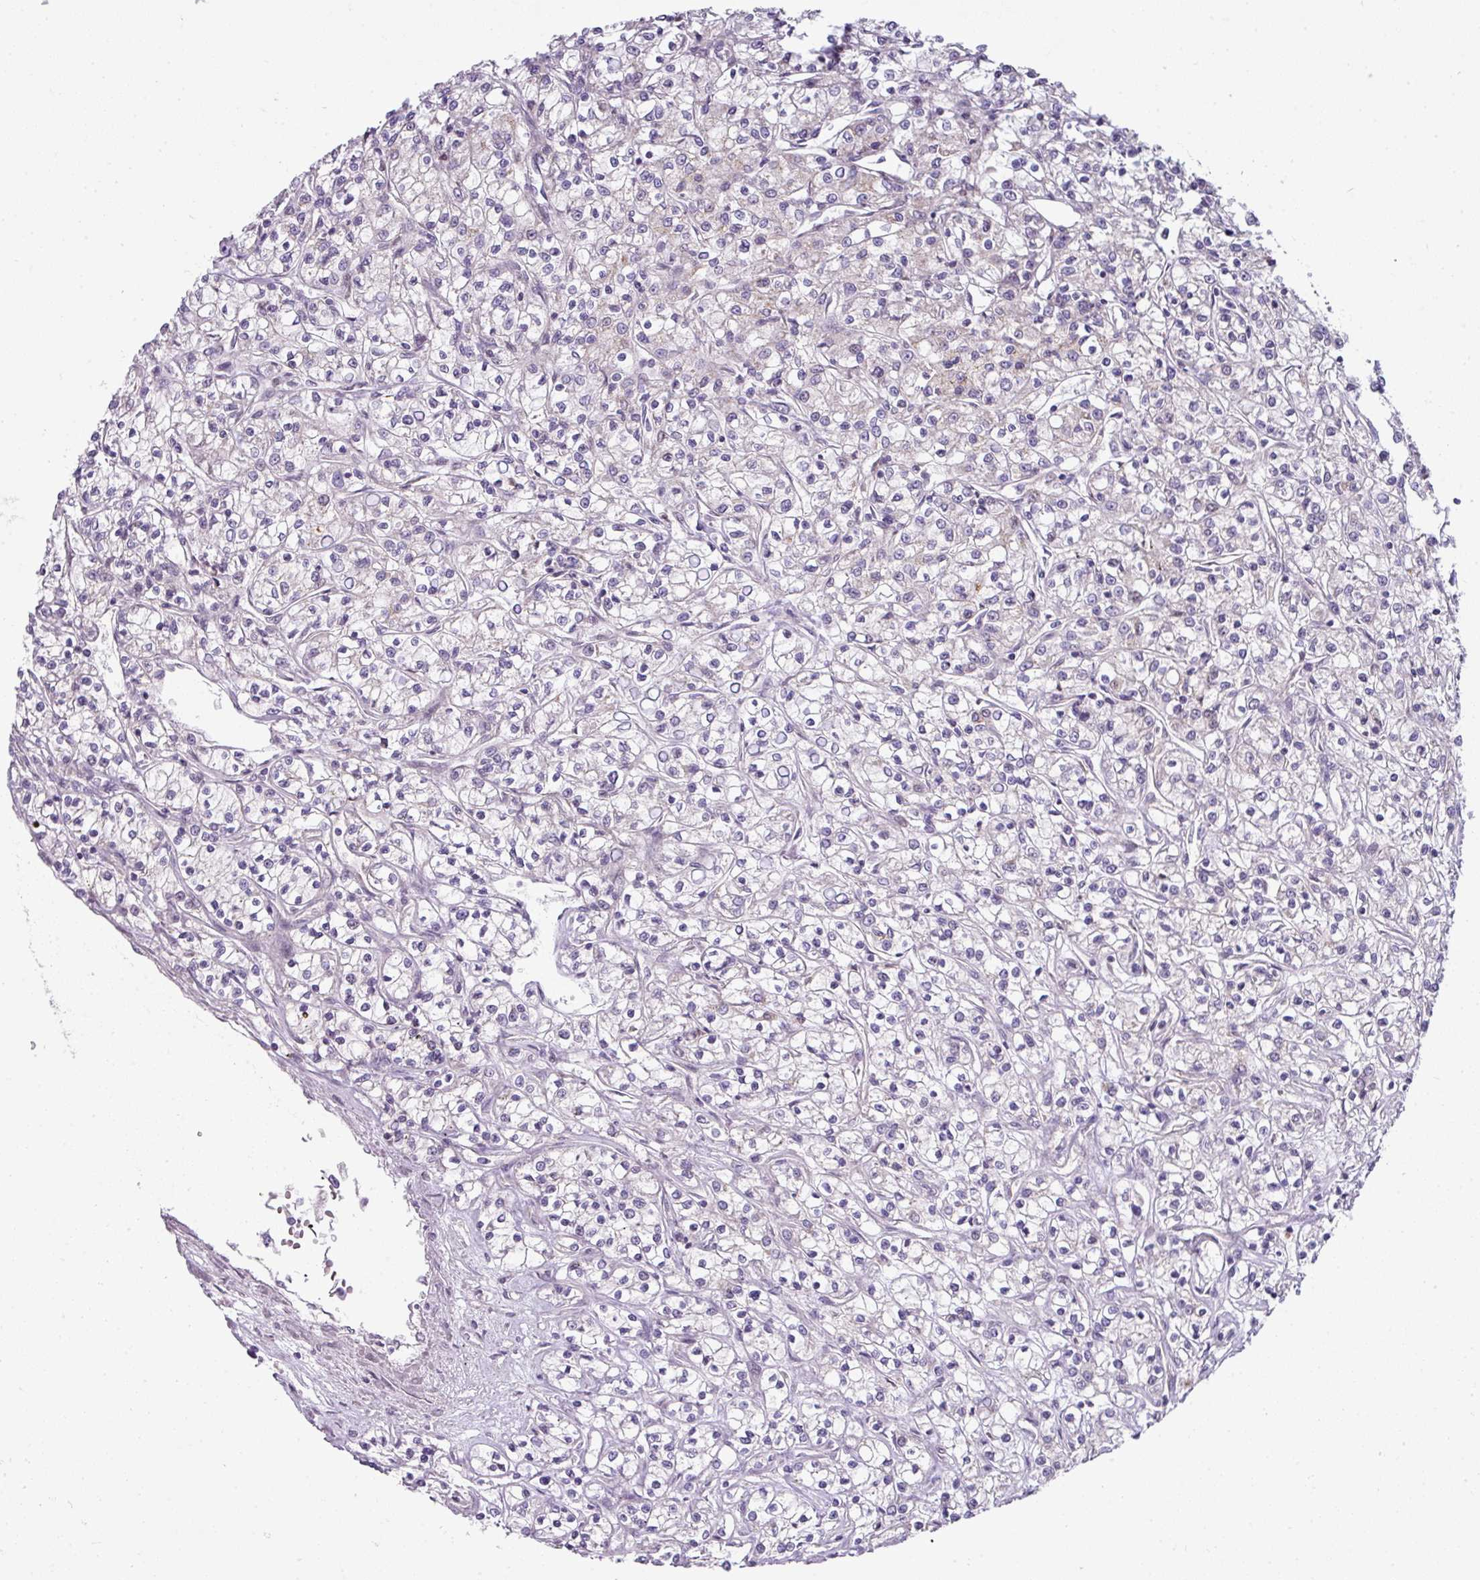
{"staining": {"intensity": "negative", "quantity": "none", "location": "none"}, "tissue": "renal cancer", "cell_type": "Tumor cells", "image_type": "cancer", "snomed": [{"axis": "morphology", "description": "Adenocarcinoma, NOS"}, {"axis": "topography", "description": "Kidney"}], "caption": "Renal cancer was stained to show a protein in brown. There is no significant expression in tumor cells.", "gene": "STAT5A", "patient": {"sex": "female", "age": 59}}